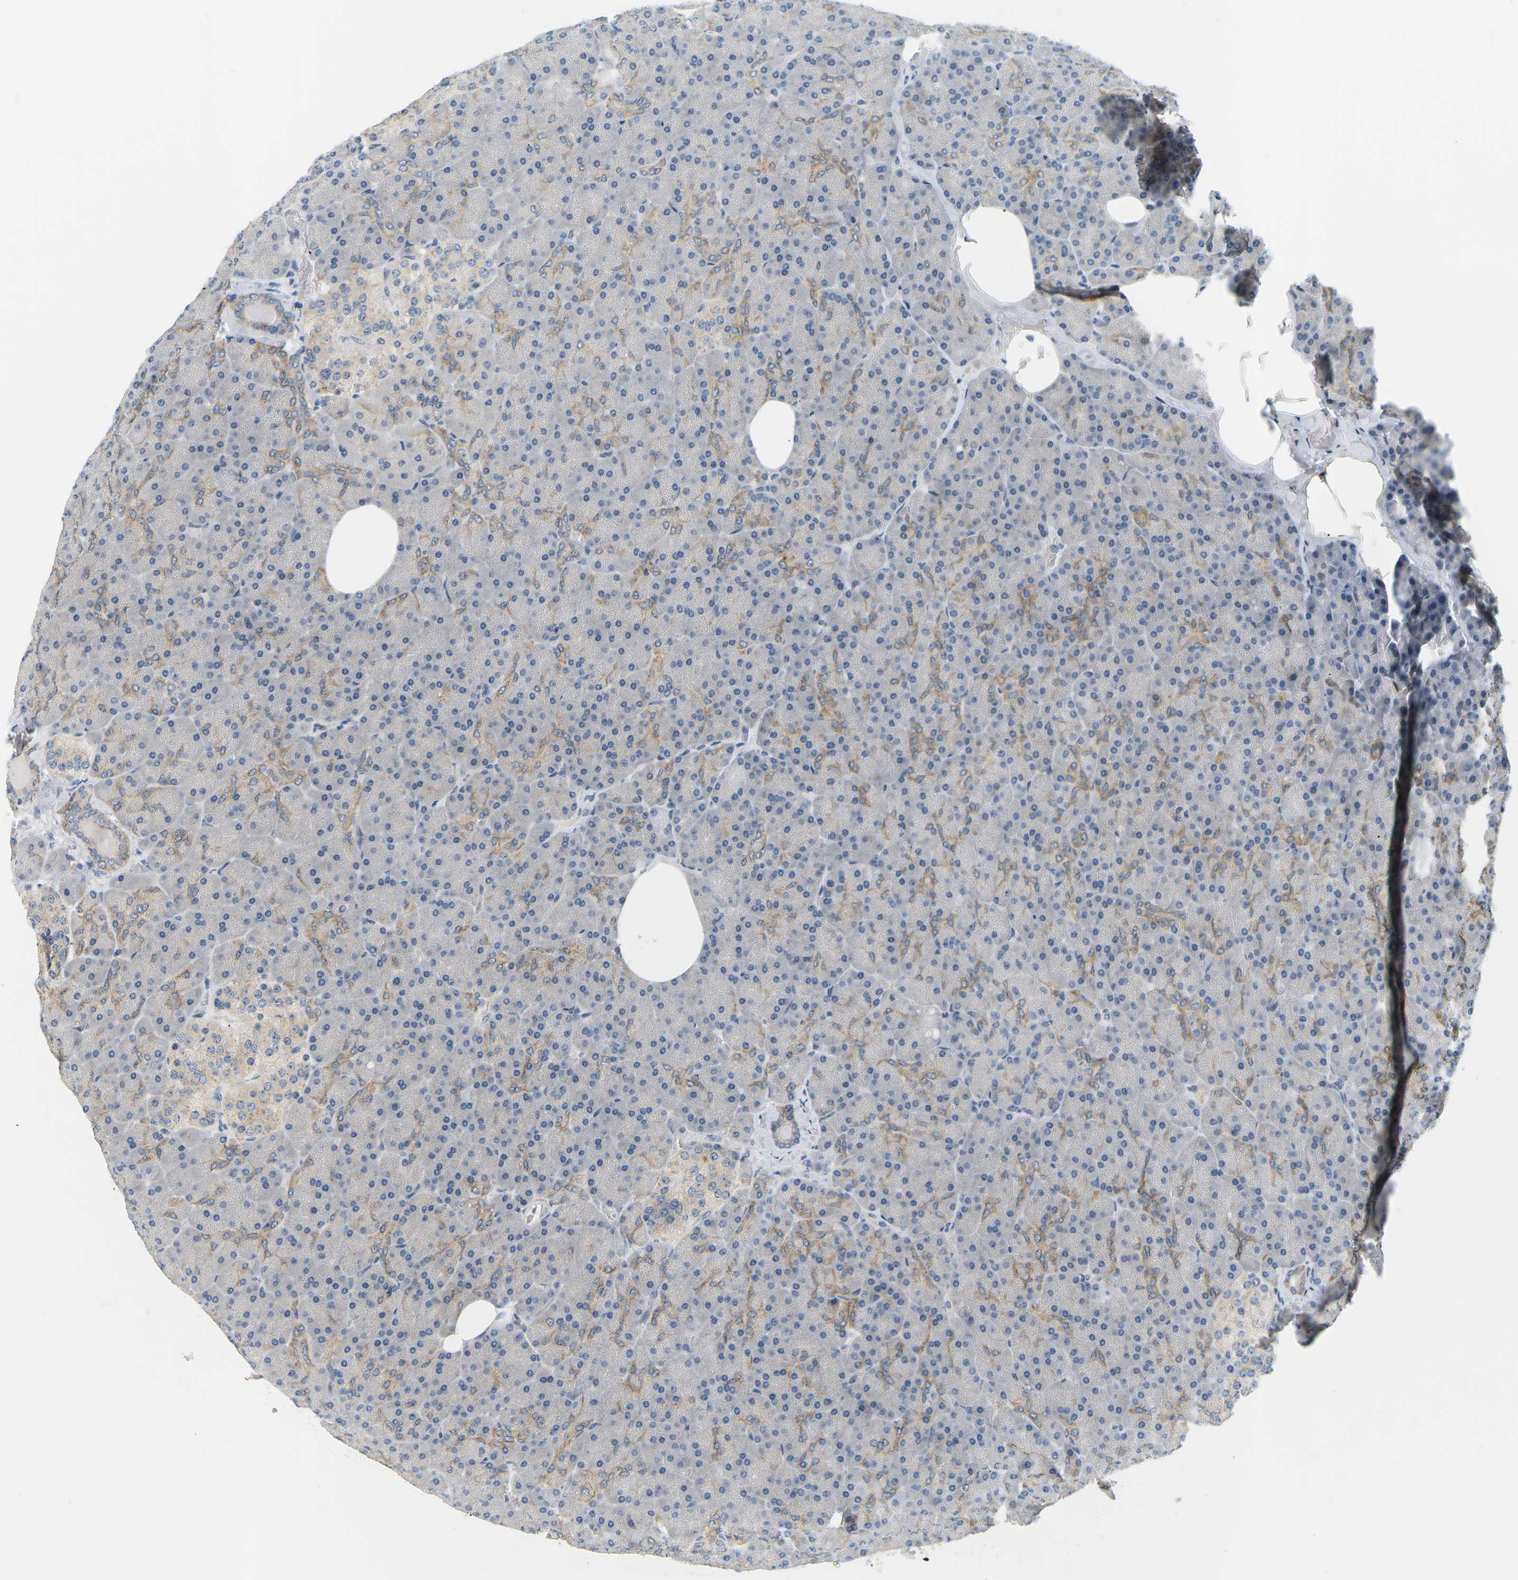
{"staining": {"intensity": "moderate", "quantity": "<25%", "location": "cytoplasmic/membranous"}, "tissue": "pancreas", "cell_type": "Exocrine glandular cells", "image_type": "normal", "snomed": [{"axis": "morphology", "description": "Normal tissue, NOS"}, {"axis": "topography", "description": "Pancreas"}], "caption": "Immunohistochemical staining of unremarkable pancreas displays <25% levels of moderate cytoplasmic/membranous protein expression in approximately <25% of exocrine glandular cells. (DAB = brown stain, brightfield microscopy at high magnification).", "gene": "EVA1C", "patient": {"sex": "female", "age": 35}}